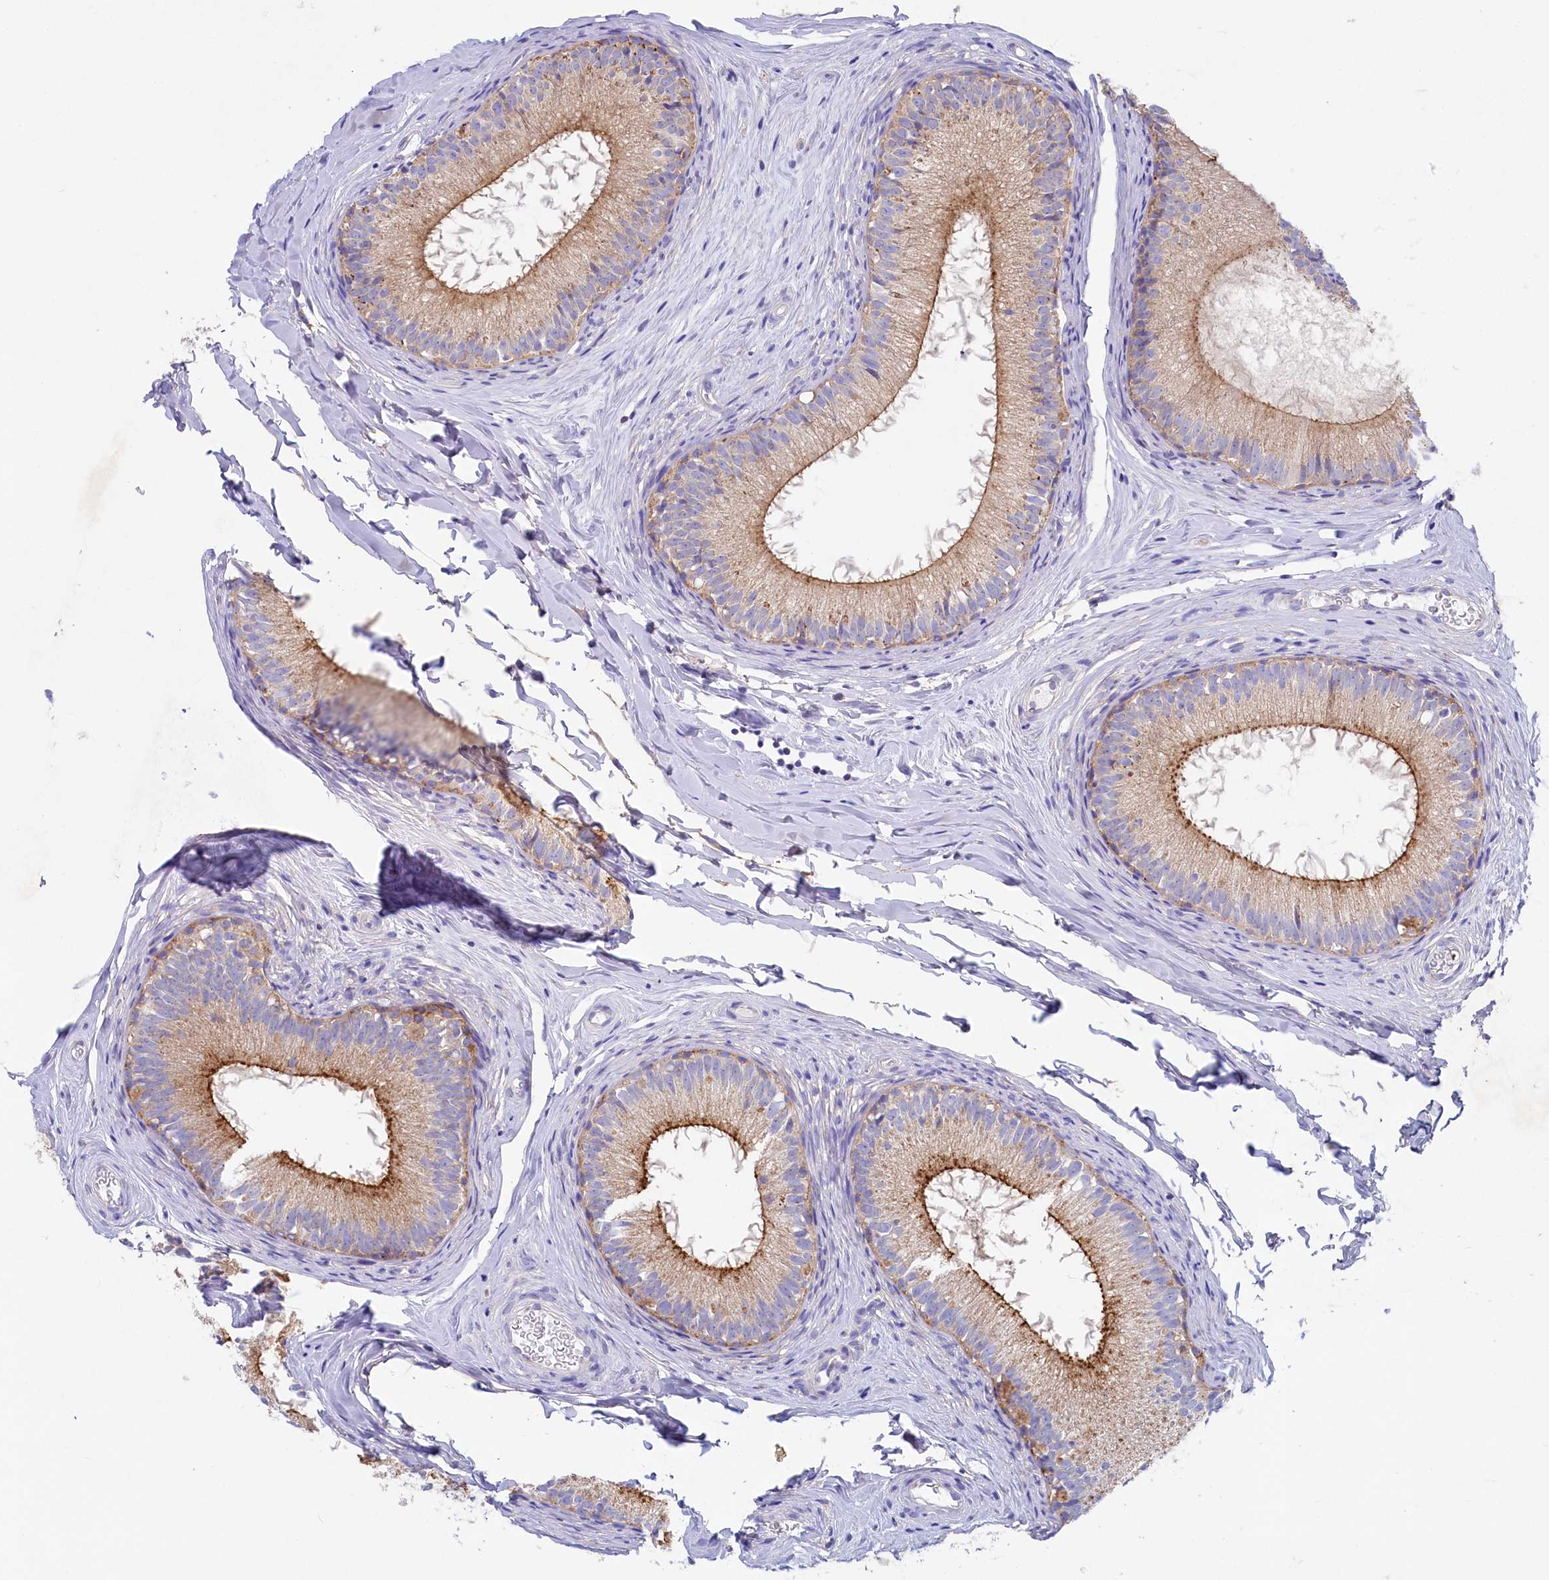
{"staining": {"intensity": "strong", "quantity": "25%-75%", "location": "cytoplasmic/membranous"}, "tissue": "epididymis", "cell_type": "Glandular cells", "image_type": "normal", "snomed": [{"axis": "morphology", "description": "Normal tissue, NOS"}, {"axis": "topography", "description": "Epididymis"}], "caption": "Immunohistochemical staining of normal epididymis demonstrates high levels of strong cytoplasmic/membranous expression in approximately 25%-75% of glandular cells. The staining was performed using DAB (3,3'-diaminobenzidine), with brown indicating positive protein expression. Nuclei are stained blue with hematoxylin.", "gene": "VPS26B", "patient": {"sex": "male", "age": 34}}